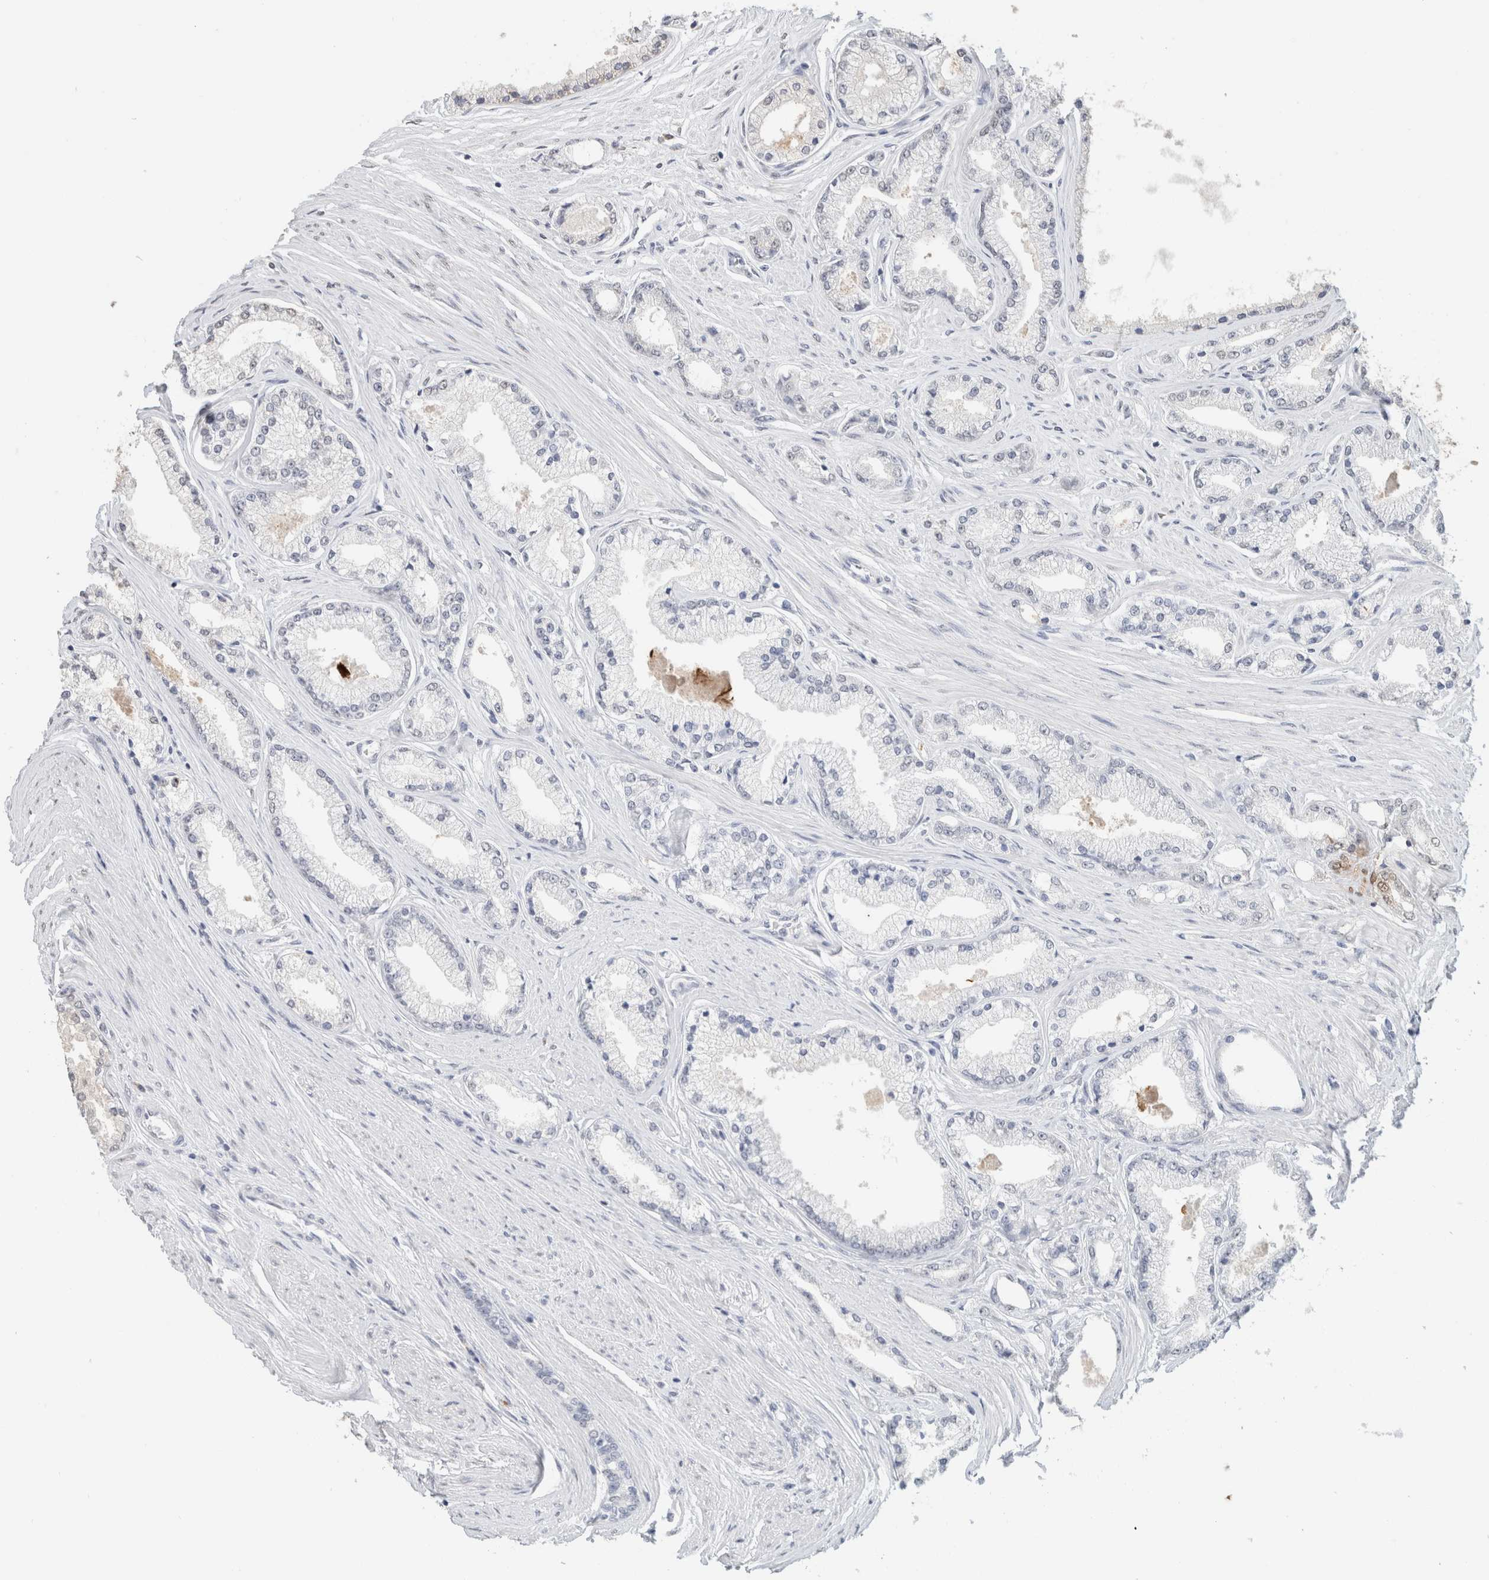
{"staining": {"intensity": "negative", "quantity": "none", "location": "none"}, "tissue": "prostate cancer", "cell_type": "Tumor cells", "image_type": "cancer", "snomed": [{"axis": "morphology", "description": "Adenocarcinoma, High grade"}, {"axis": "topography", "description": "Prostate"}], "caption": "IHC image of neoplastic tissue: human prostate cancer (high-grade adenocarcinoma) stained with DAB (3,3'-diaminobenzidine) shows no significant protein positivity in tumor cells.", "gene": "CD80", "patient": {"sex": "male", "age": 71}}